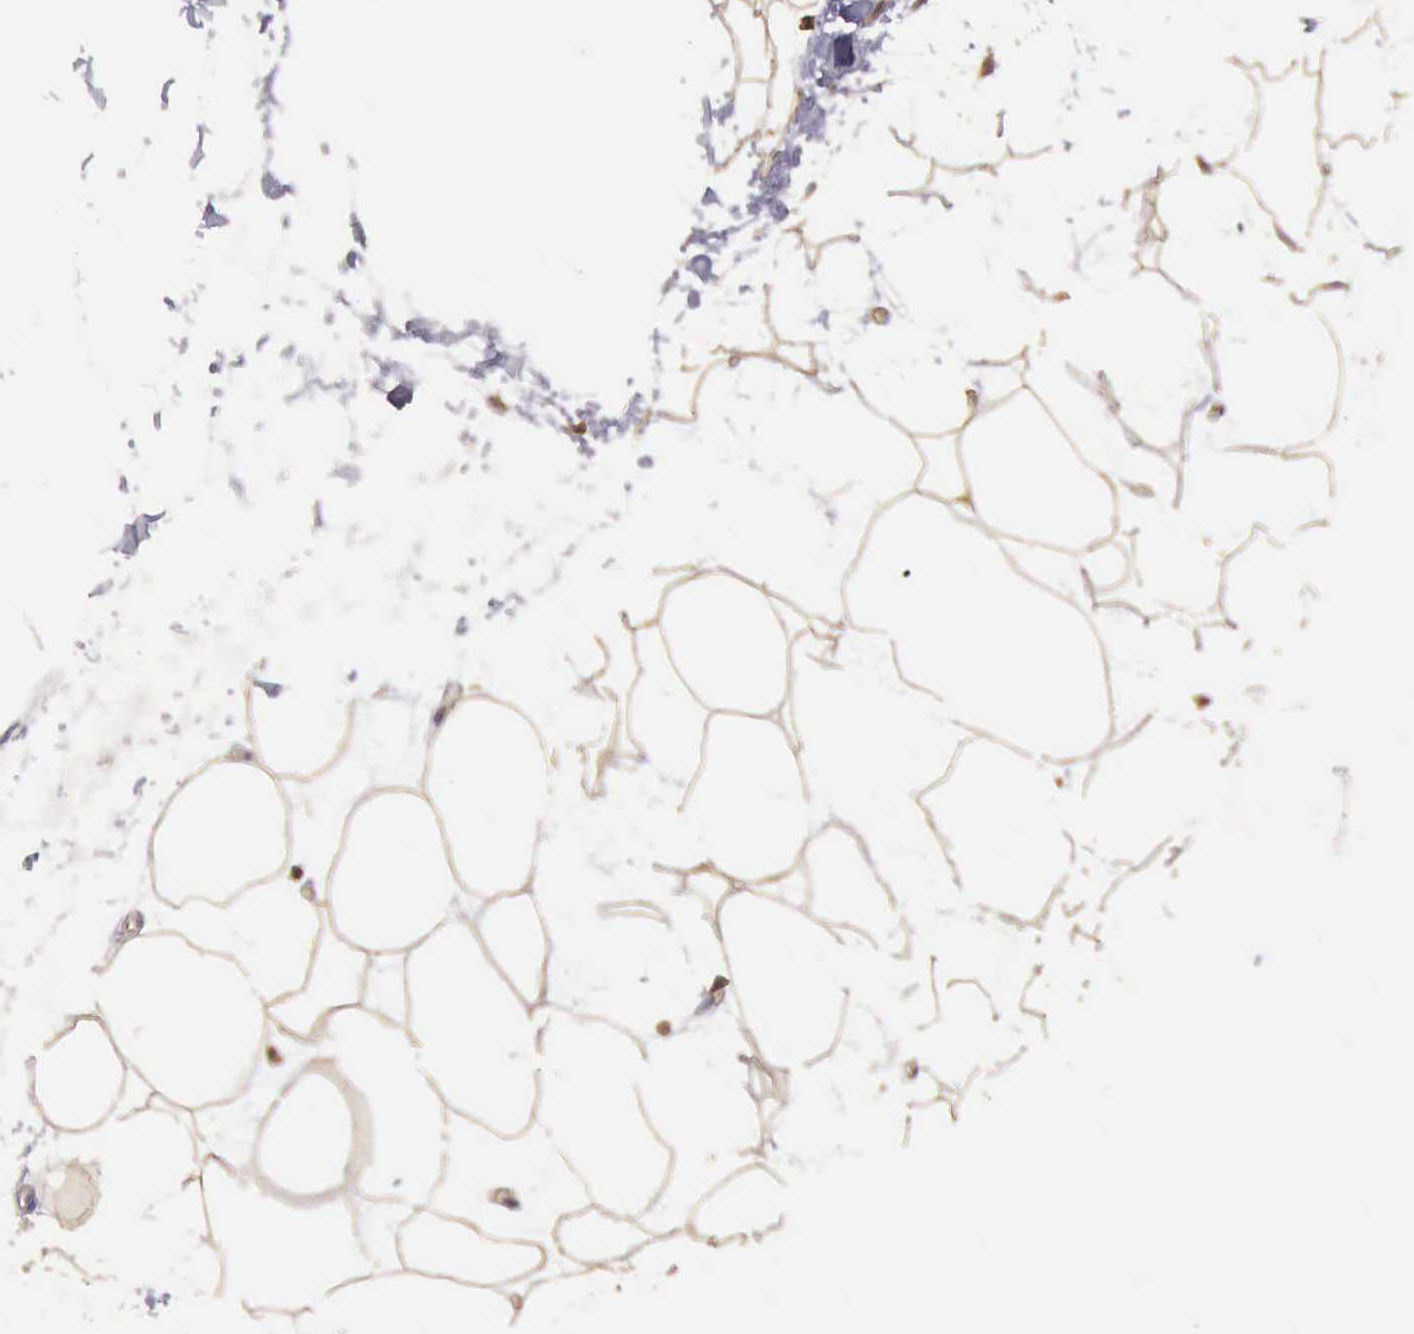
{"staining": {"intensity": "weak", "quantity": ">75%", "location": "cytoplasmic/membranous"}, "tissue": "adipose tissue", "cell_type": "Adipocytes", "image_type": "normal", "snomed": [{"axis": "morphology", "description": "Normal tissue, NOS"}, {"axis": "topography", "description": "Breast"}], "caption": "Protein expression analysis of normal human adipose tissue reveals weak cytoplasmic/membranous positivity in about >75% of adipocytes. (IHC, brightfield microscopy, high magnification).", "gene": "EIF5", "patient": {"sex": "female", "age": 45}}